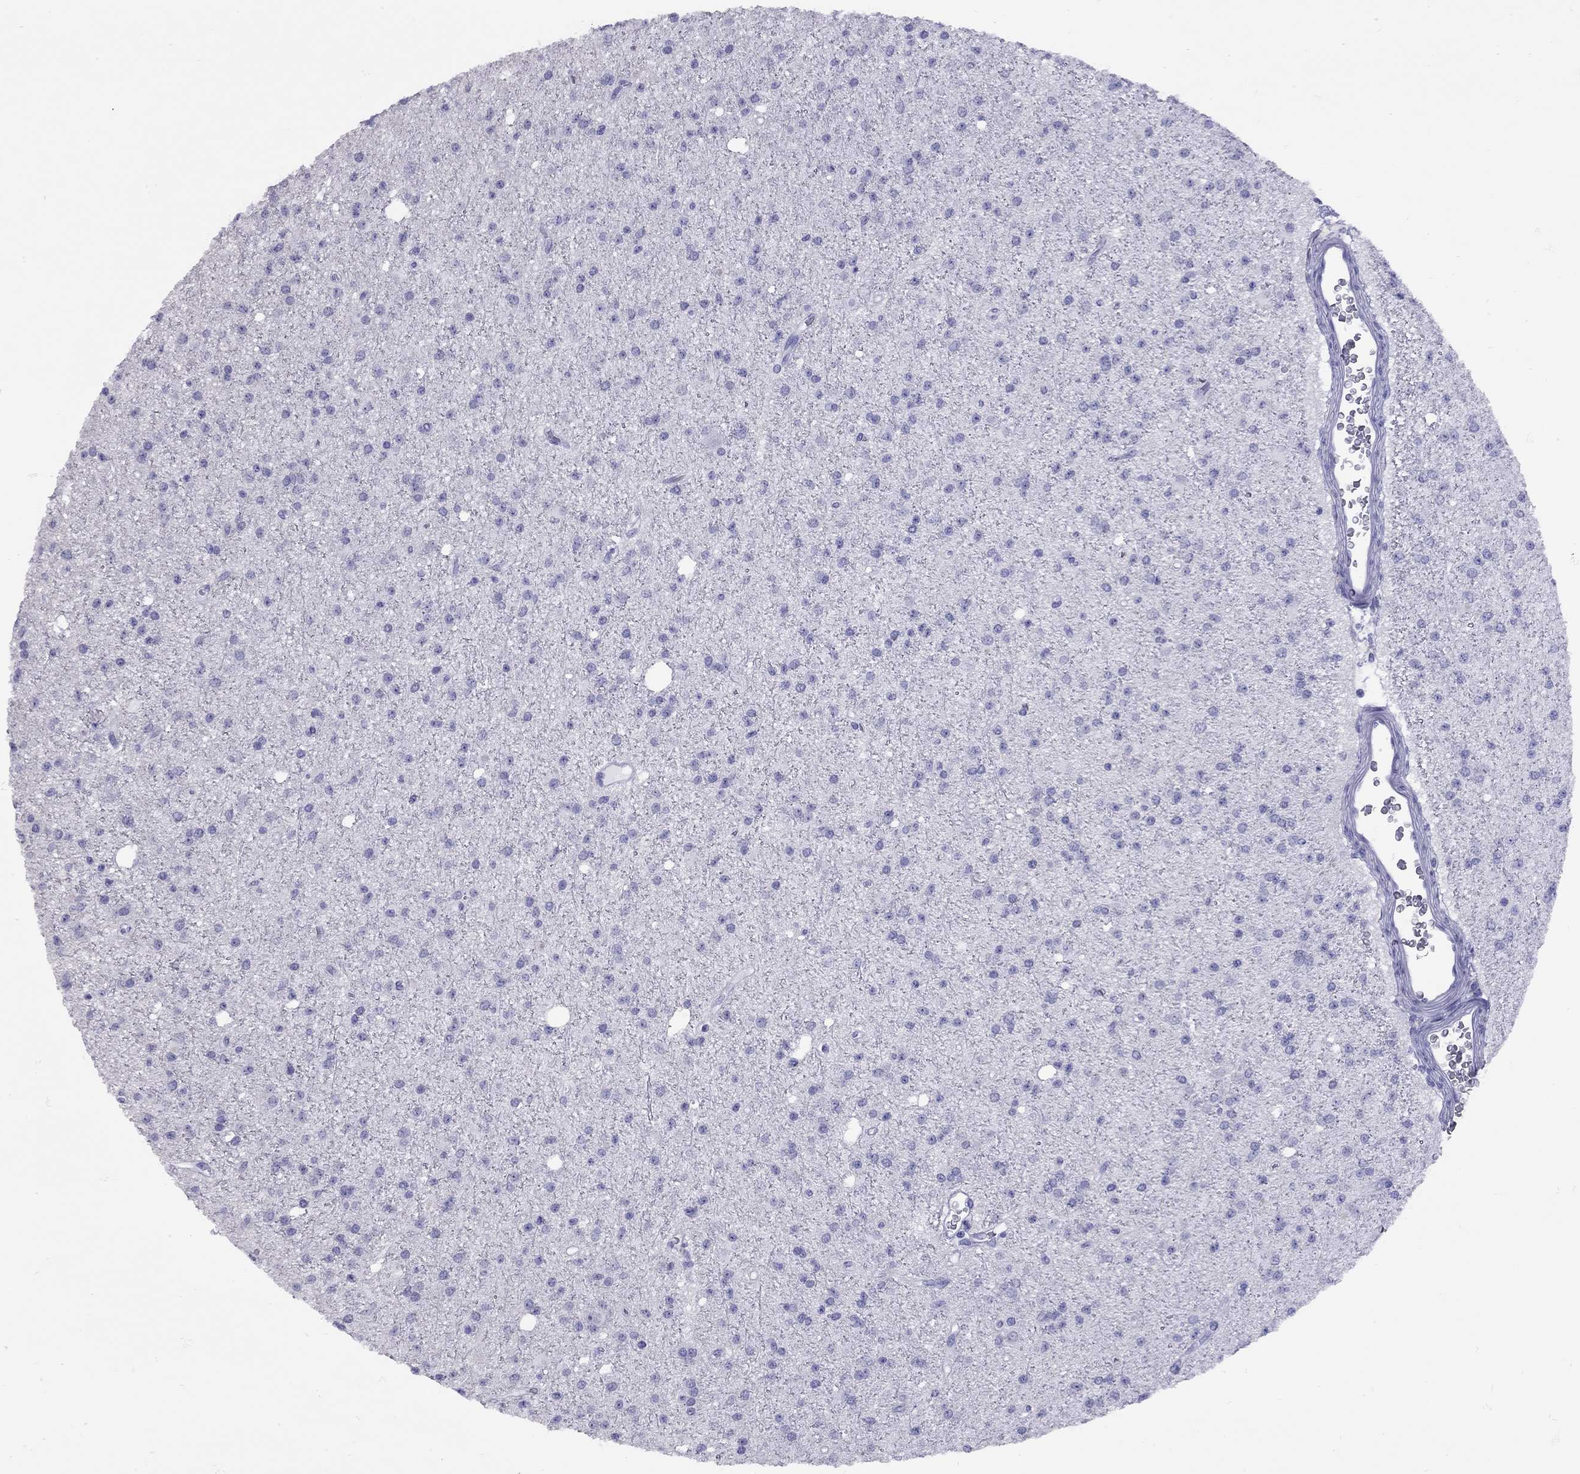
{"staining": {"intensity": "negative", "quantity": "none", "location": "none"}, "tissue": "glioma", "cell_type": "Tumor cells", "image_type": "cancer", "snomed": [{"axis": "morphology", "description": "Glioma, malignant, Low grade"}, {"axis": "topography", "description": "Brain"}], "caption": "A photomicrograph of glioma stained for a protein shows no brown staining in tumor cells.", "gene": "LYAR", "patient": {"sex": "male", "age": 27}}